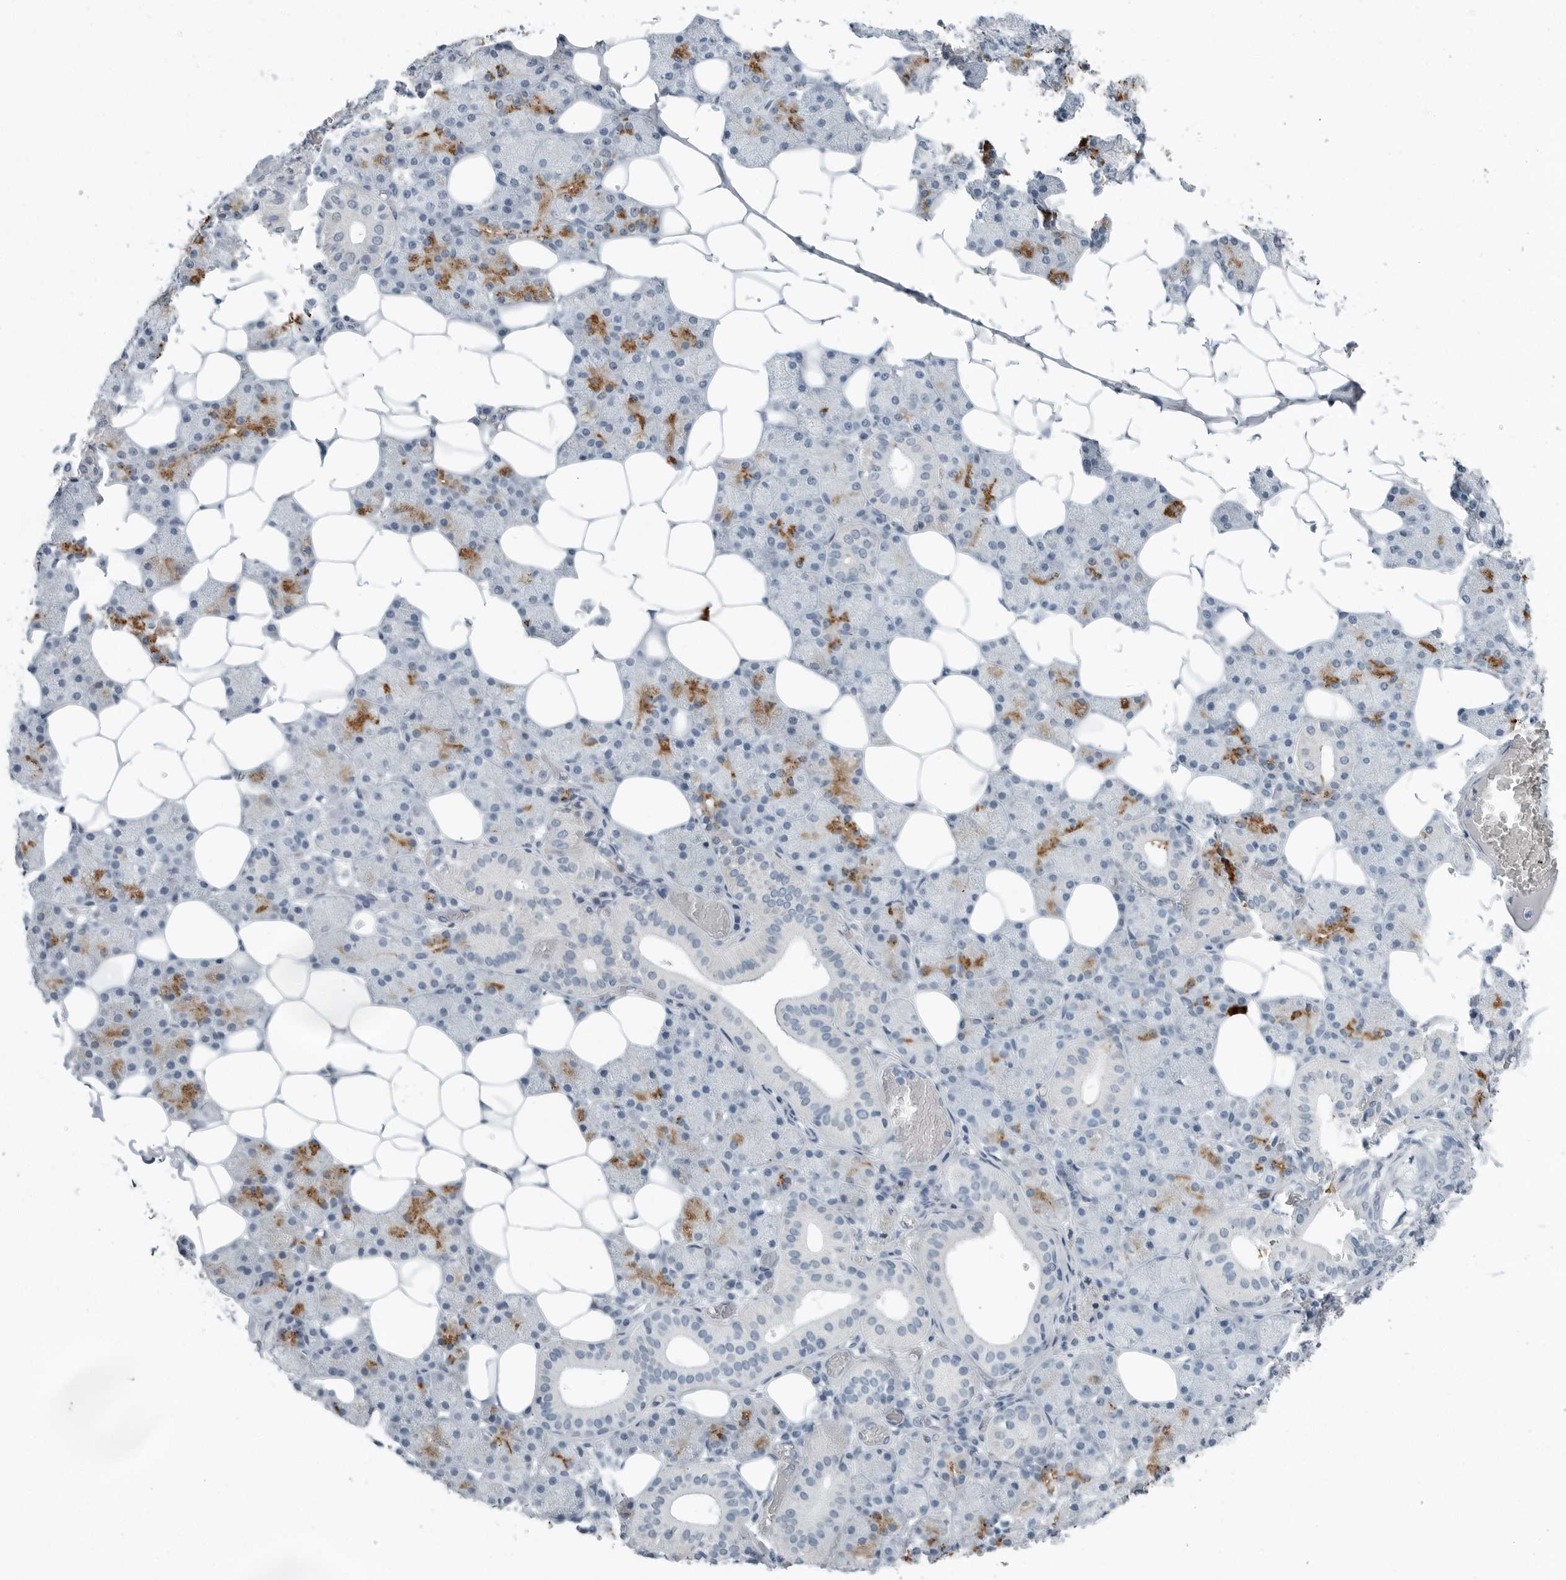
{"staining": {"intensity": "moderate", "quantity": "<25%", "location": "cytoplasmic/membranous"}, "tissue": "salivary gland", "cell_type": "Glandular cells", "image_type": "normal", "snomed": [{"axis": "morphology", "description": "Normal tissue, NOS"}, {"axis": "topography", "description": "Salivary gland"}], "caption": "Immunohistochemical staining of unremarkable human salivary gland demonstrates low levels of moderate cytoplasmic/membranous positivity in approximately <25% of glandular cells. Nuclei are stained in blue.", "gene": "ZPBP2", "patient": {"sex": "female", "age": 33}}